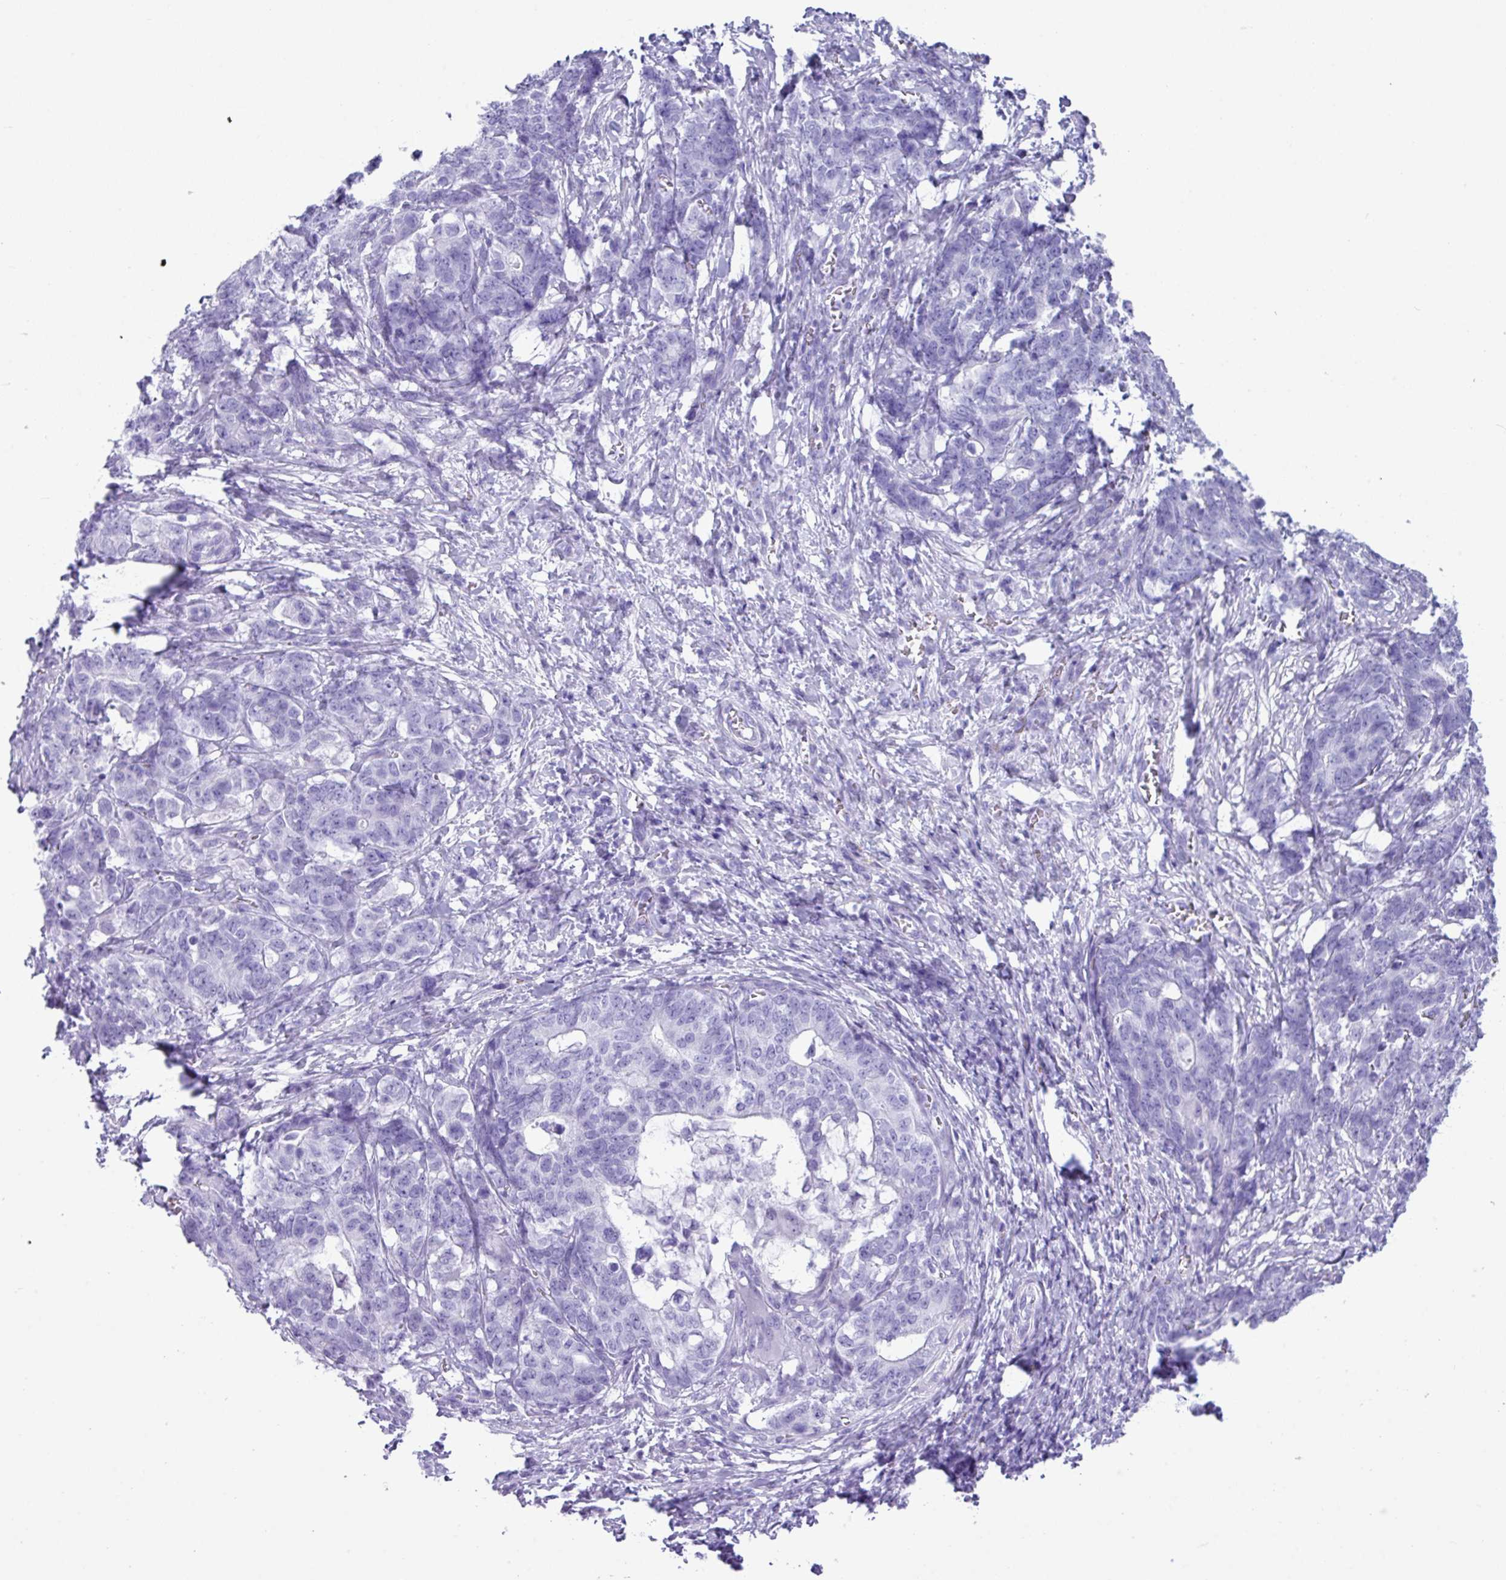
{"staining": {"intensity": "negative", "quantity": "none", "location": "none"}, "tissue": "stomach cancer", "cell_type": "Tumor cells", "image_type": "cancer", "snomed": [{"axis": "morphology", "description": "Normal tissue, NOS"}, {"axis": "morphology", "description": "Adenocarcinoma, NOS"}, {"axis": "topography", "description": "Stomach"}], "caption": "Tumor cells show no significant protein positivity in stomach cancer (adenocarcinoma).", "gene": "ZNF524", "patient": {"sex": "female", "age": 64}}